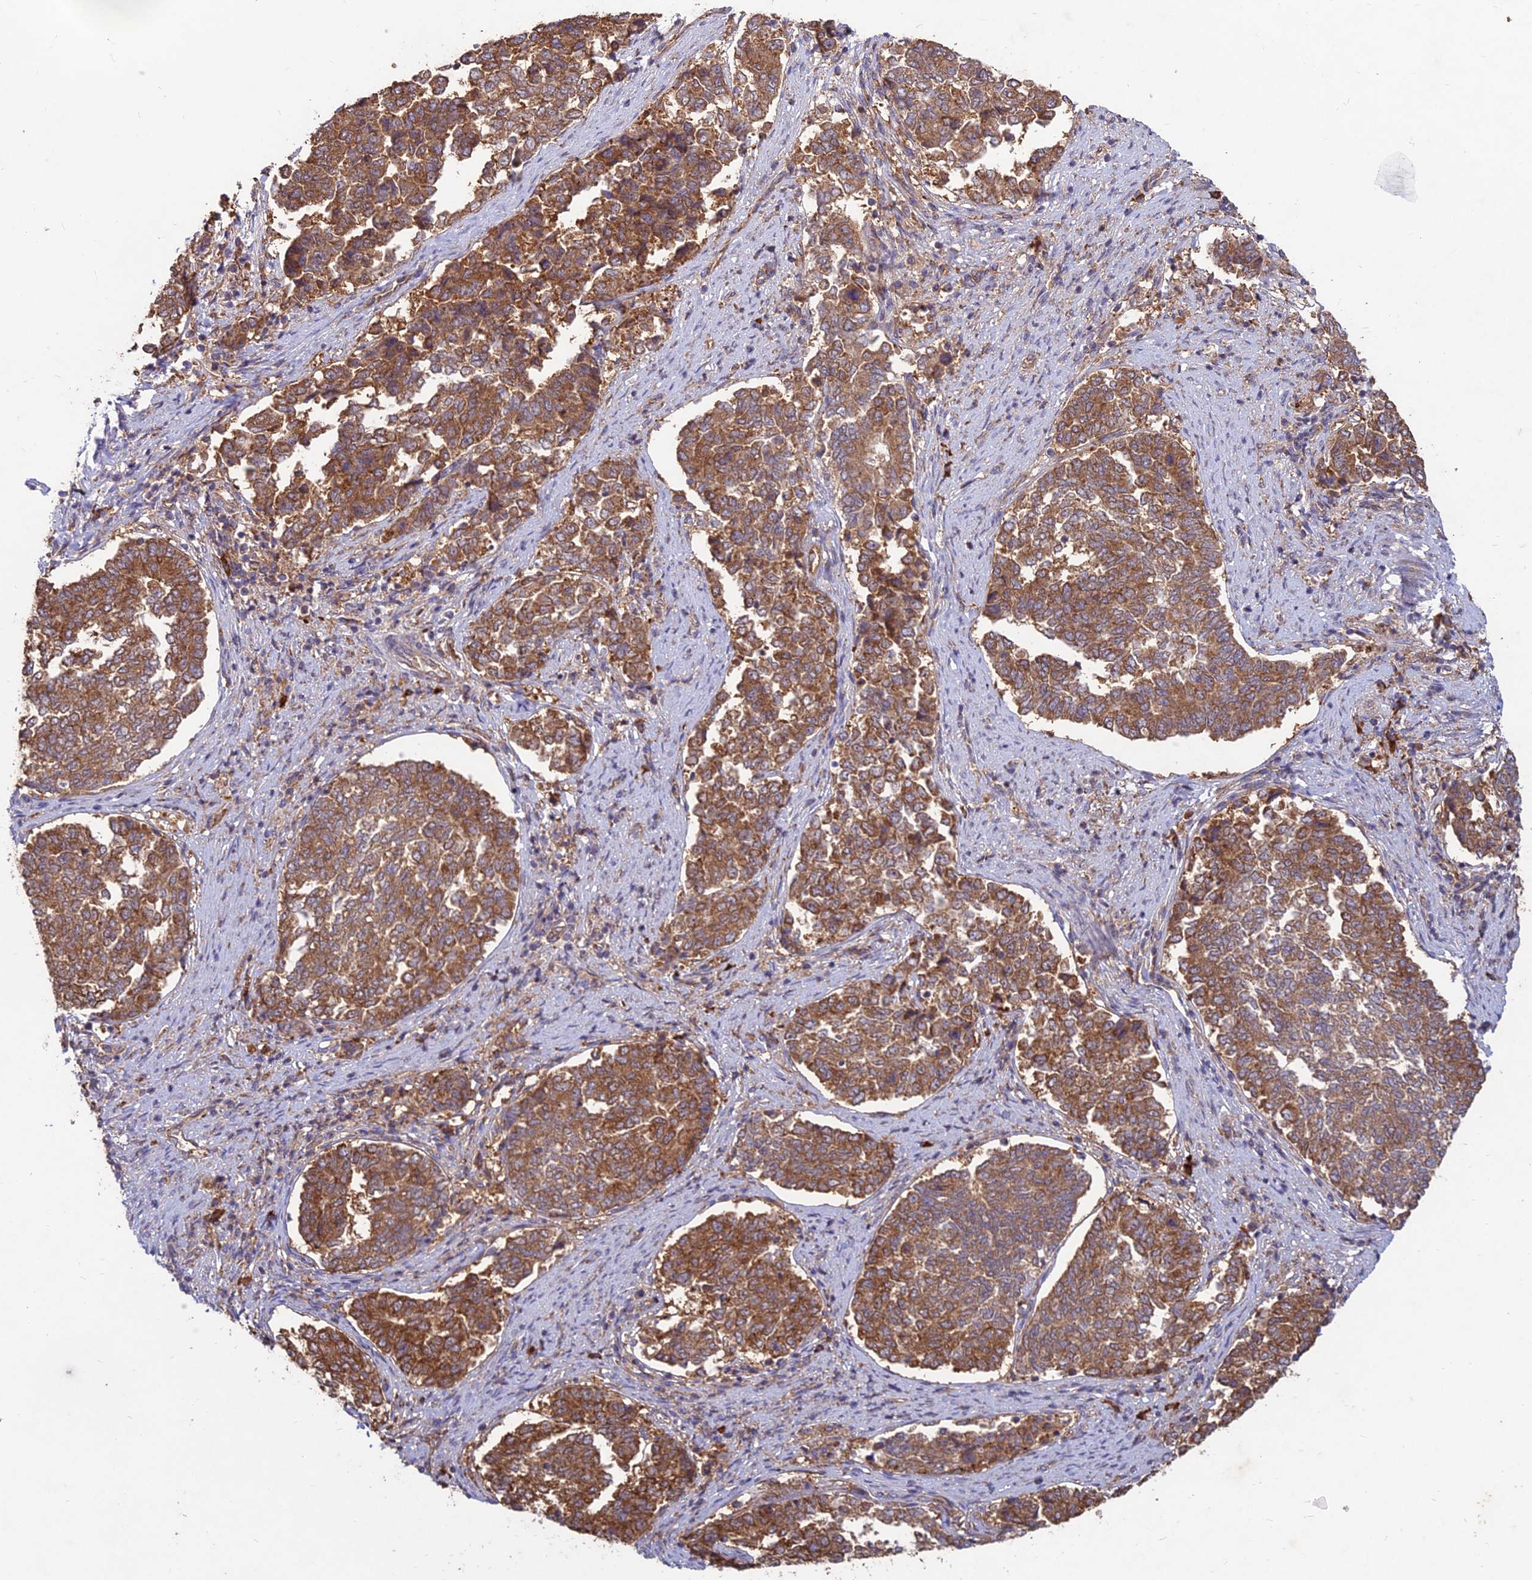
{"staining": {"intensity": "moderate", "quantity": ">75%", "location": "cytoplasmic/membranous"}, "tissue": "endometrial cancer", "cell_type": "Tumor cells", "image_type": "cancer", "snomed": [{"axis": "morphology", "description": "Adenocarcinoma, NOS"}, {"axis": "topography", "description": "Endometrium"}], "caption": "Protein expression analysis of human endometrial cancer reveals moderate cytoplasmic/membranous positivity in approximately >75% of tumor cells.", "gene": "NXNL2", "patient": {"sex": "female", "age": 80}}